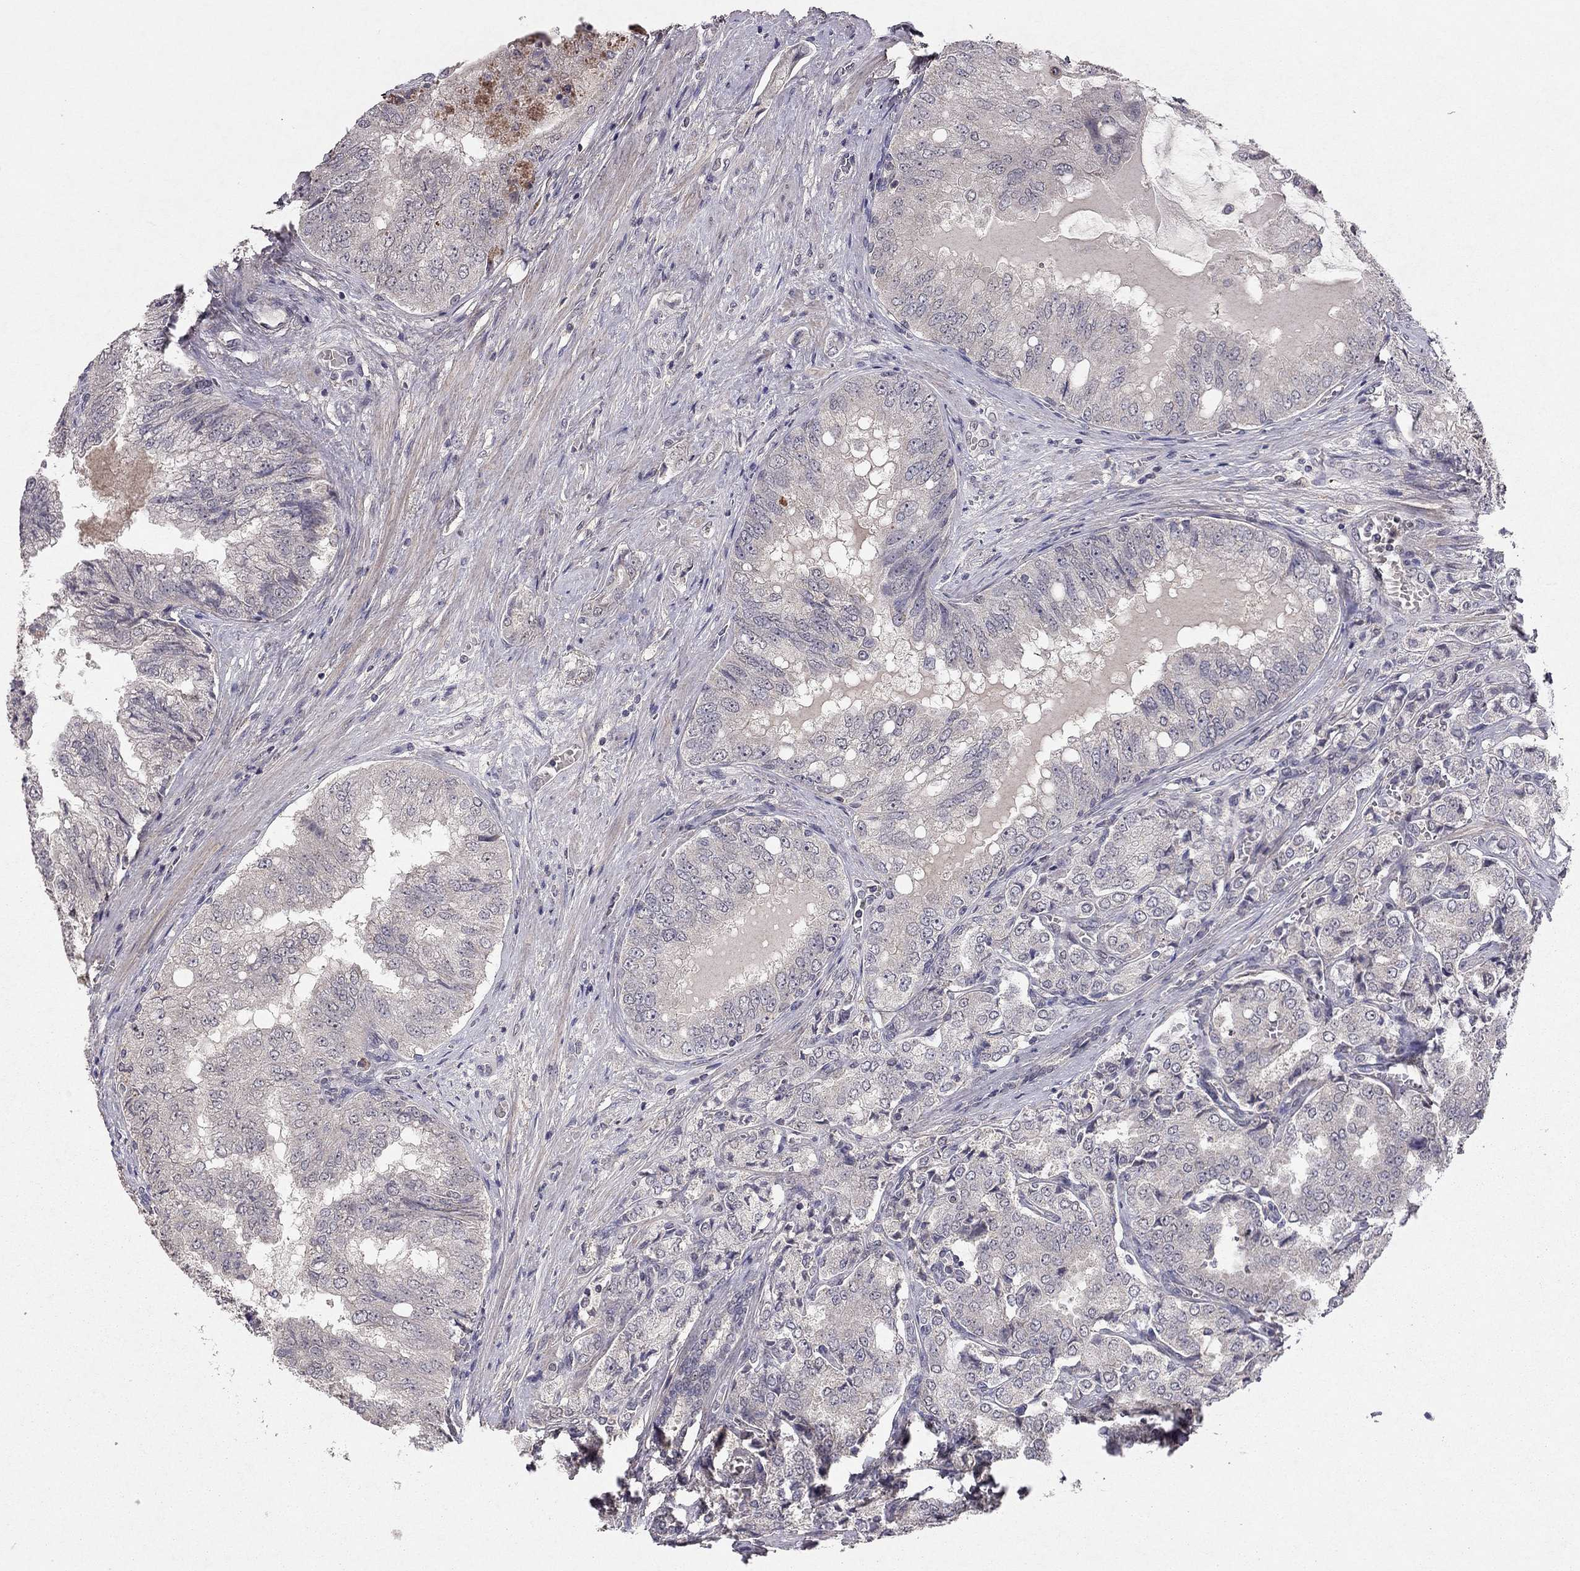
{"staining": {"intensity": "negative", "quantity": "none", "location": "none"}, "tissue": "prostate cancer", "cell_type": "Tumor cells", "image_type": "cancer", "snomed": [{"axis": "morphology", "description": "Adenocarcinoma, NOS"}, {"axis": "topography", "description": "Prostate"}], "caption": "Prostate cancer was stained to show a protein in brown. There is no significant staining in tumor cells.", "gene": "ESR2", "patient": {"sex": "male", "age": 65}}